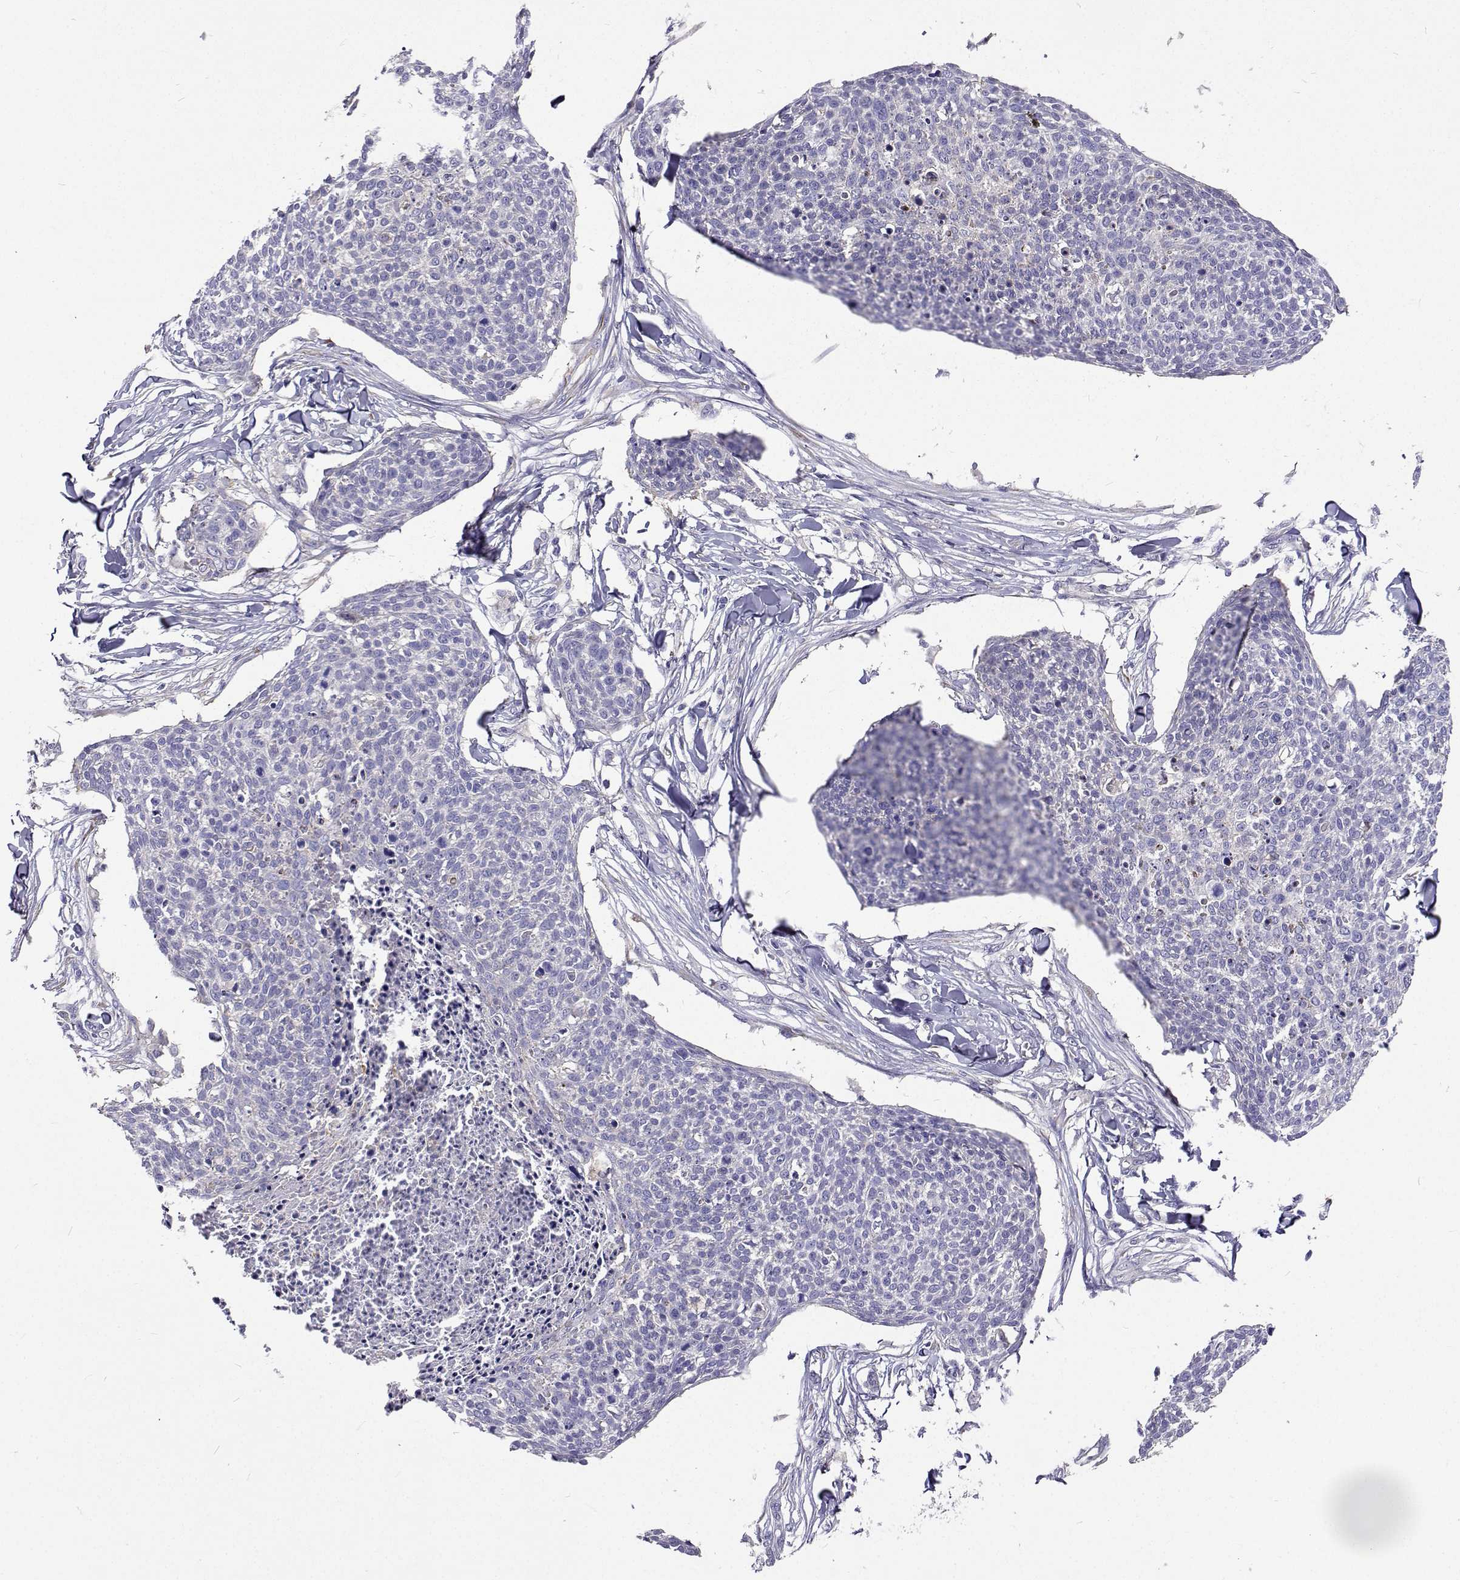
{"staining": {"intensity": "negative", "quantity": "none", "location": "none"}, "tissue": "skin cancer", "cell_type": "Tumor cells", "image_type": "cancer", "snomed": [{"axis": "morphology", "description": "Squamous cell carcinoma, NOS"}, {"axis": "topography", "description": "Skin"}, {"axis": "topography", "description": "Vulva"}], "caption": "Immunohistochemical staining of human skin cancer displays no significant expression in tumor cells.", "gene": "LHFPL7", "patient": {"sex": "female", "age": 75}}